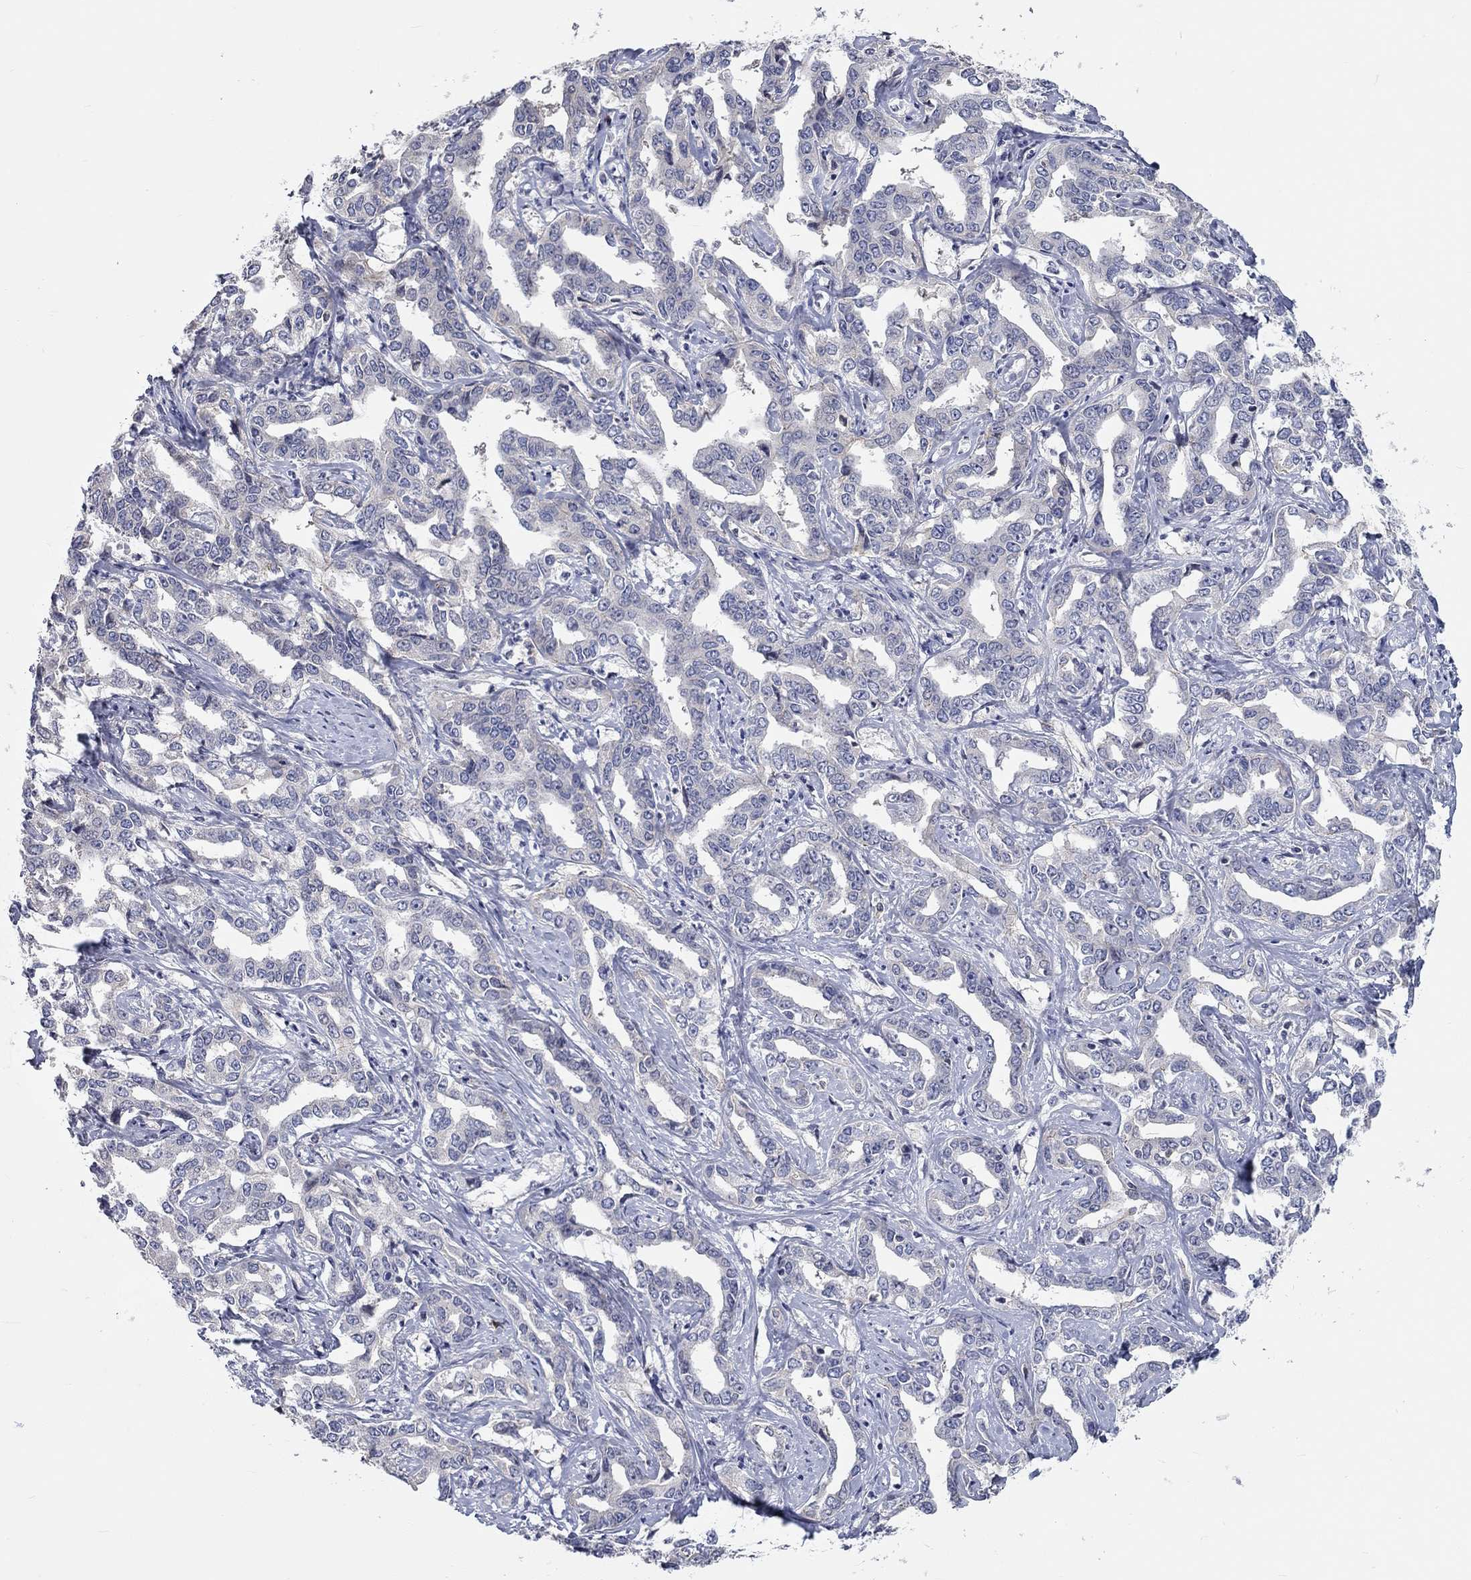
{"staining": {"intensity": "negative", "quantity": "none", "location": "none"}, "tissue": "liver cancer", "cell_type": "Tumor cells", "image_type": "cancer", "snomed": [{"axis": "morphology", "description": "Cholangiocarcinoma"}, {"axis": "topography", "description": "Liver"}], "caption": "DAB immunohistochemical staining of human liver cancer demonstrates no significant expression in tumor cells.", "gene": "PCDHGA10", "patient": {"sex": "male", "age": 59}}